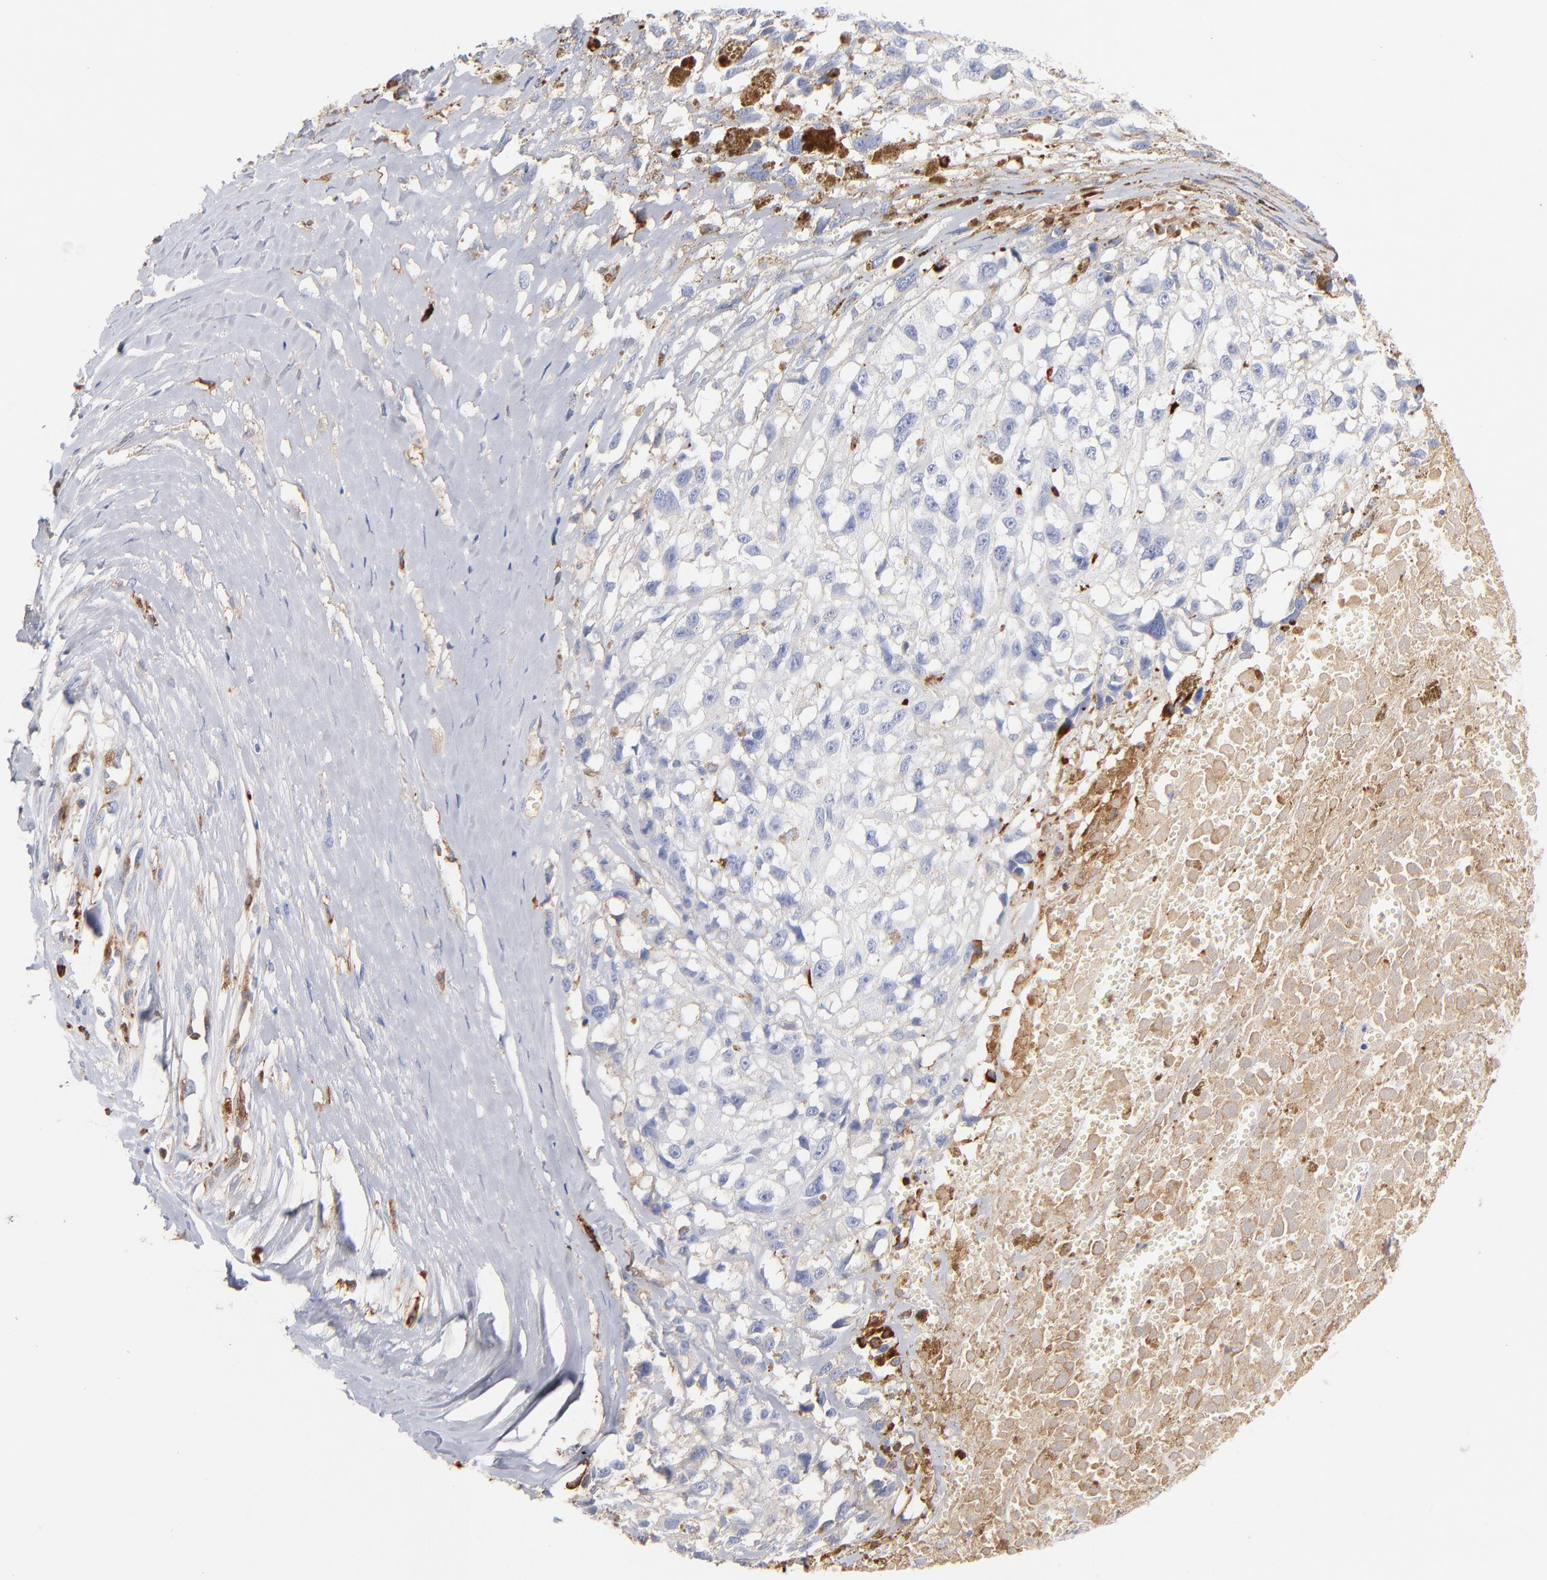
{"staining": {"intensity": "negative", "quantity": "none", "location": "none"}, "tissue": "melanoma", "cell_type": "Tumor cells", "image_type": "cancer", "snomed": [{"axis": "morphology", "description": "Malignant melanoma, Metastatic site"}, {"axis": "topography", "description": "Lymph node"}], "caption": "DAB (3,3'-diaminobenzidine) immunohistochemical staining of human melanoma demonstrates no significant positivity in tumor cells.", "gene": "APOH", "patient": {"sex": "male", "age": 59}}